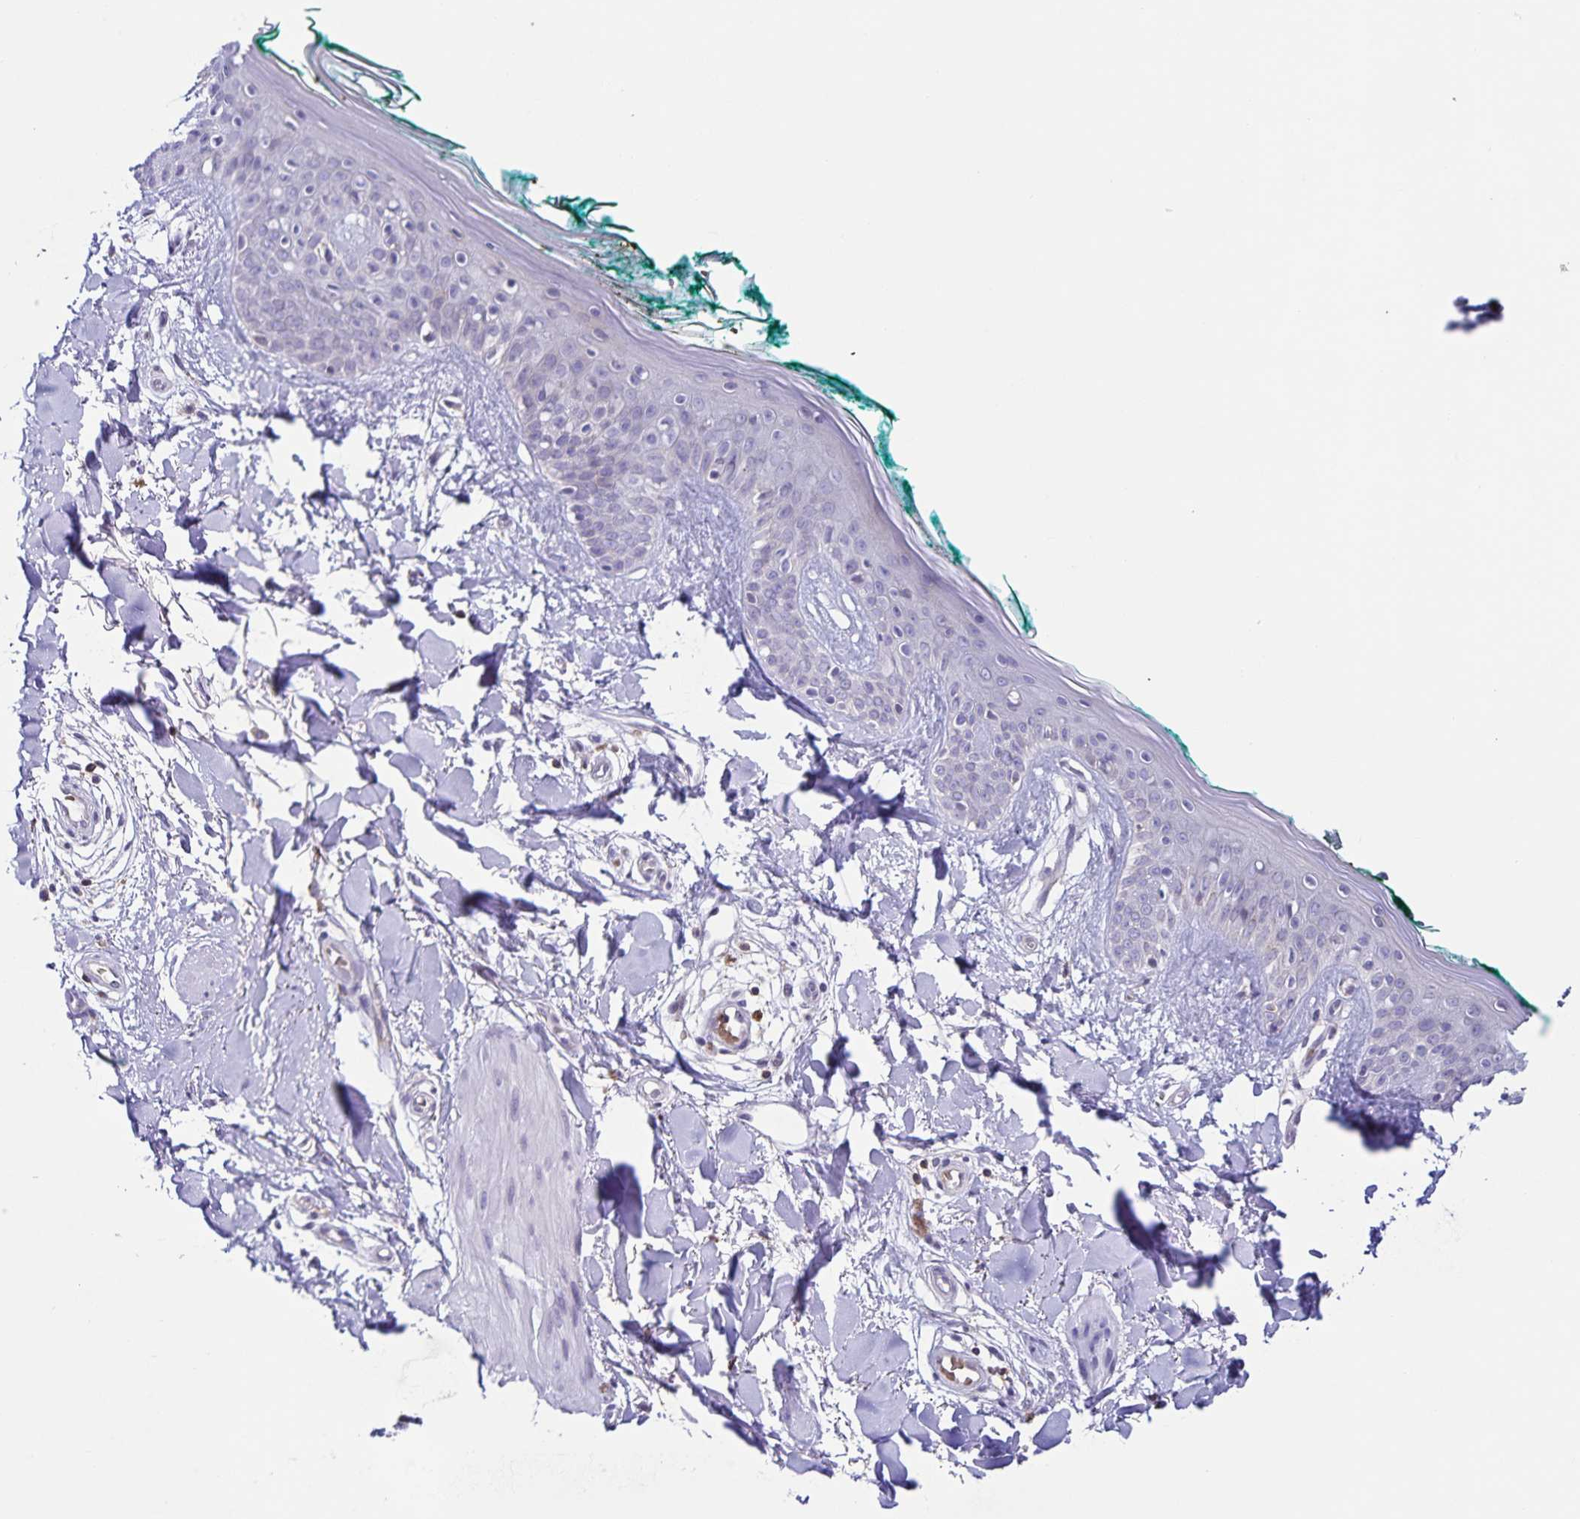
{"staining": {"intensity": "negative", "quantity": "none", "location": "none"}, "tissue": "skin", "cell_type": "Fibroblasts", "image_type": "normal", "snomed": [{"axis": "morphology", "description": "Normal tissue, NOS"}, {"axis": "topography", "description": "Skin"}], "caption": "An immunohistochemistry histopathology image of unremarkable skin is shown. There is no staining in fibroblasts of skin. The staining was performed using DAB (3,3'-diaminobenzidine) to visualize the protein expression in brown, while the nuclei were stained in blue with hematoxylin (Magnification: 20x).", "gene": "STPG4", "patient": {"sex": "female", "age": 34}}